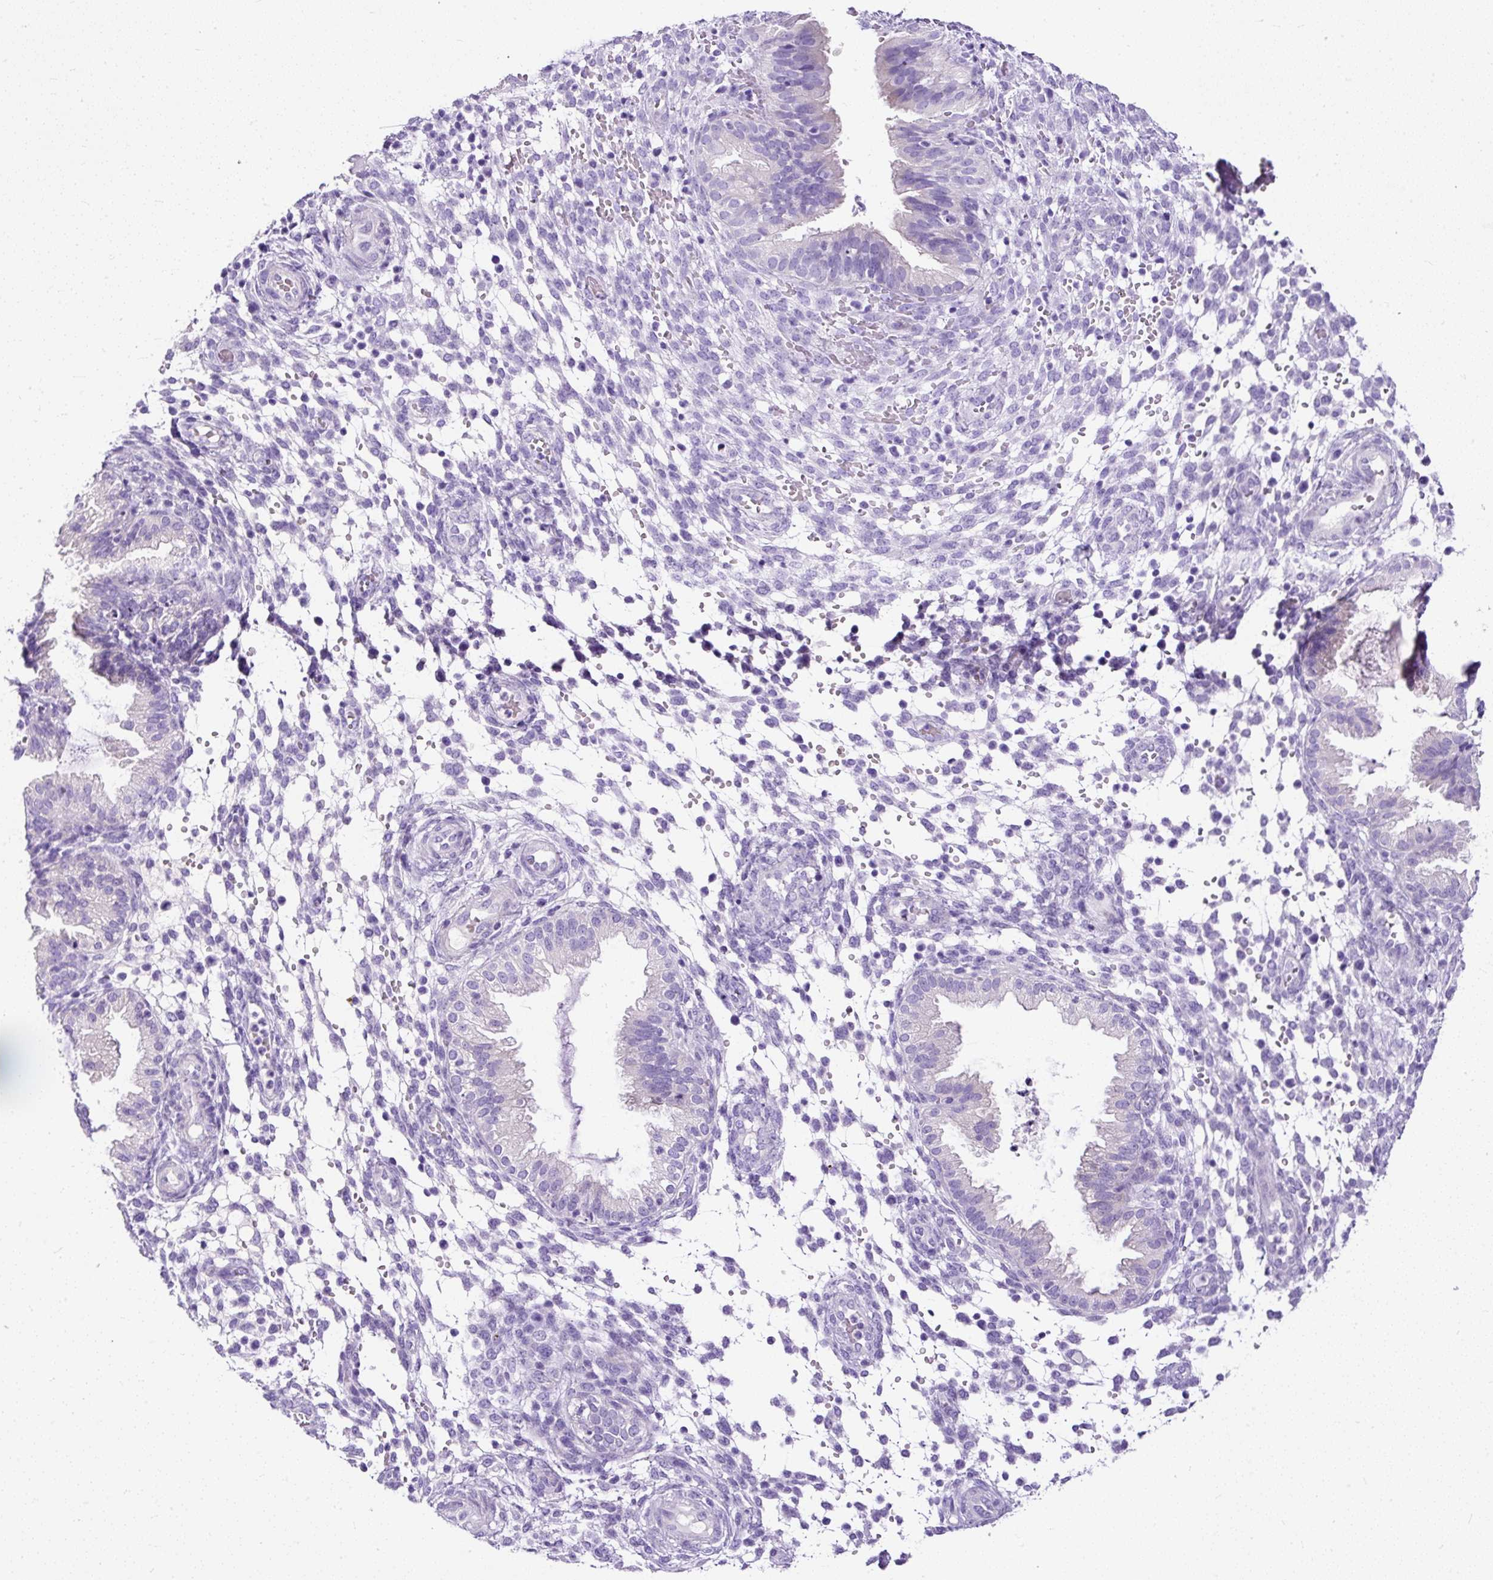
{"staining": {"intensity": "negative", "quantity": "none", "location": "none"}, "tissue": "endometrium", "cell_type": "Cells in endometrial stroma", "image_type": "normal", "snomed": [{"axis": "morphology", "description": "Normal tissue, NOS"}, {"axis": "topography", "description": "Endometrium"}], "caption": "Endometrium was stained to show a protein in brown. There is no significant staining in cells in endometrial stroma. The staining is performed using DAB brown chromogen with nuclei counter-stained in using hematoxylin.", "gene": "STOX2", "patient": {"sex": "female", "age": 33}}